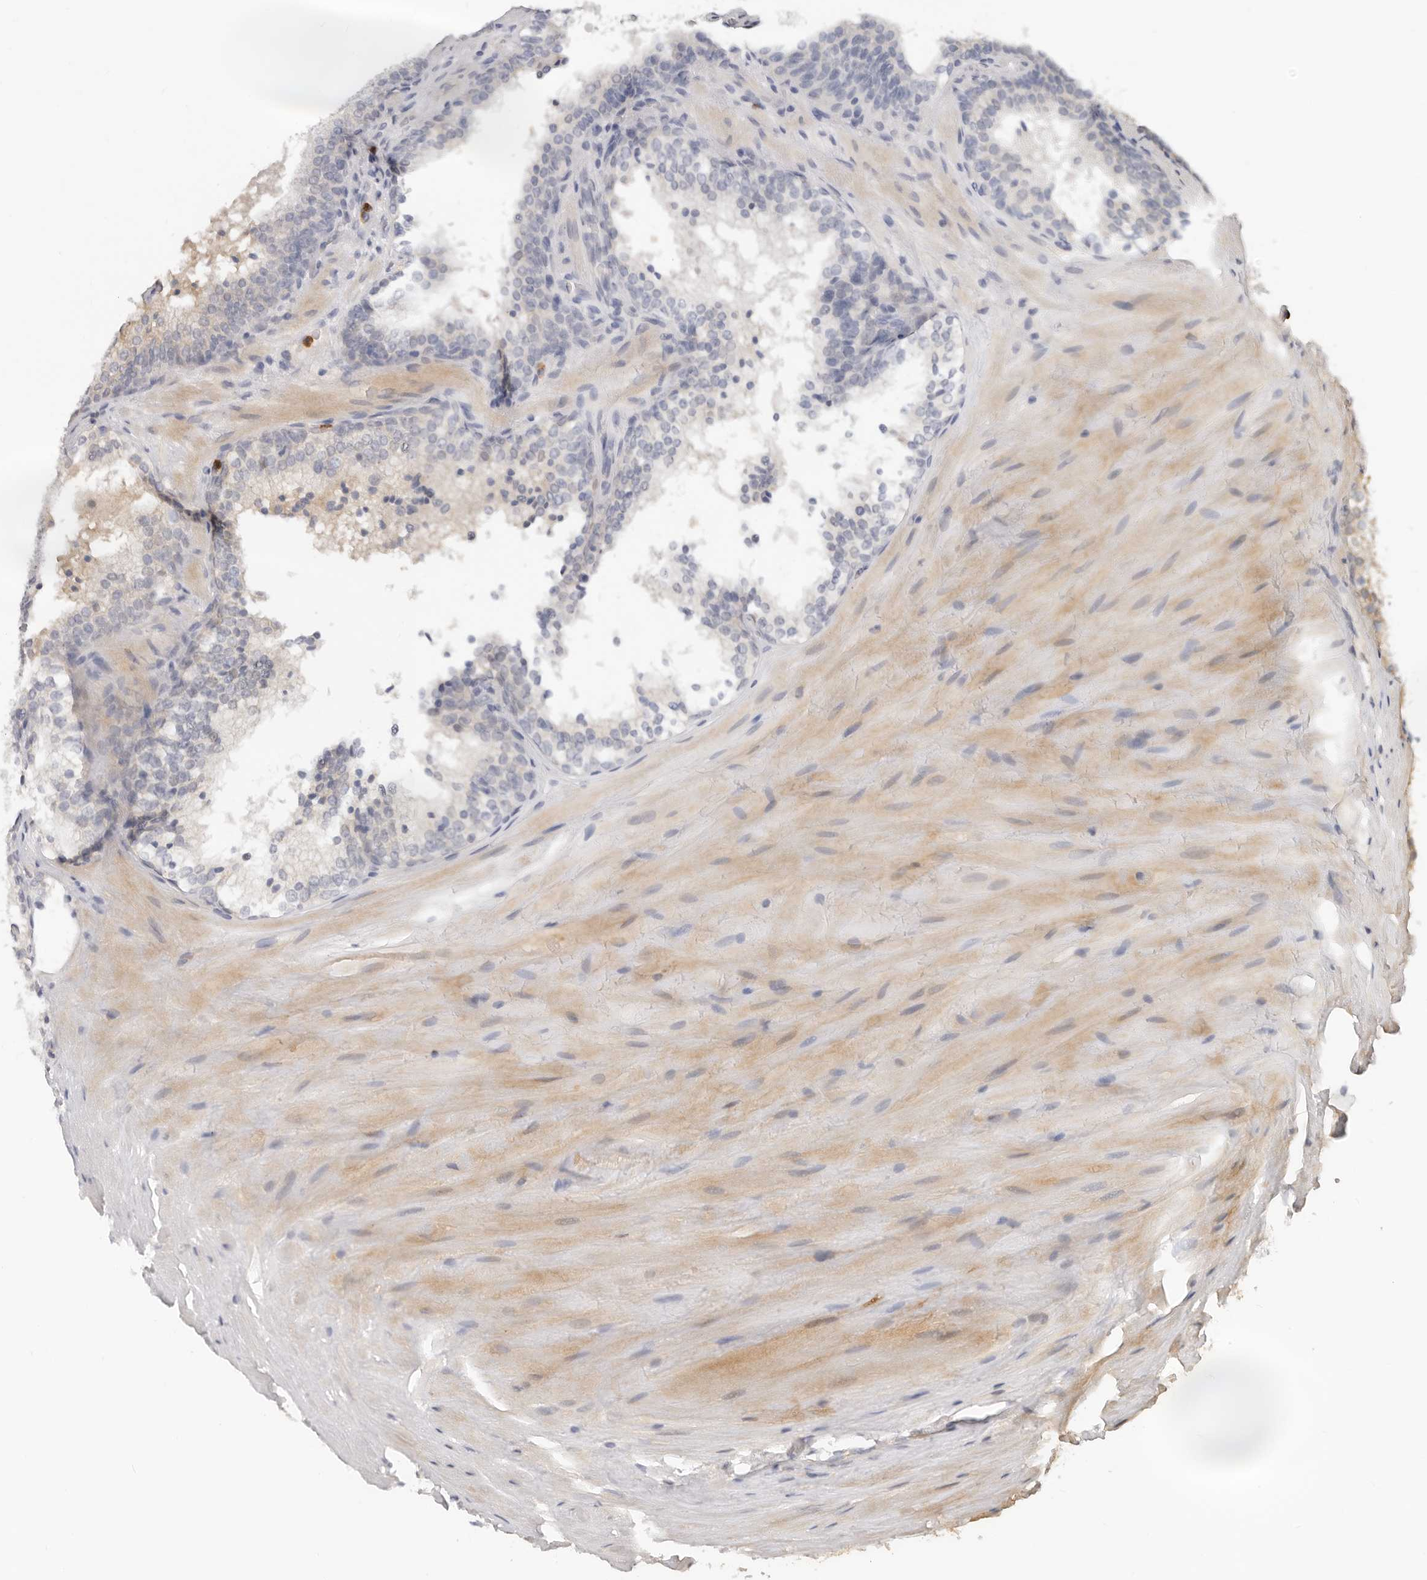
{"staining": {"intensity": "negative", "quantity": "none", "location": "none"}, "tissue": "prostate cancer", "cell_type": "Tumor cells", "image_type": "cancer", "snomed": [{"axis": "morphology", "description": "Adenocarcinoma, High grade"}, {"axis": "topography", "description": "Prostate"}], "caption": "High power microscopy image of an immunohistochemistry photomicrograph of prostate cancer, revealing no significant expression in tumor cells. The staining is performed using DAB (3,3'-diaminobenzidine) brown chromogen with nuclei counter-stained in using hematoxylin.", "gene": "USP49", "patient": {"sex": "male", "age": 56}}